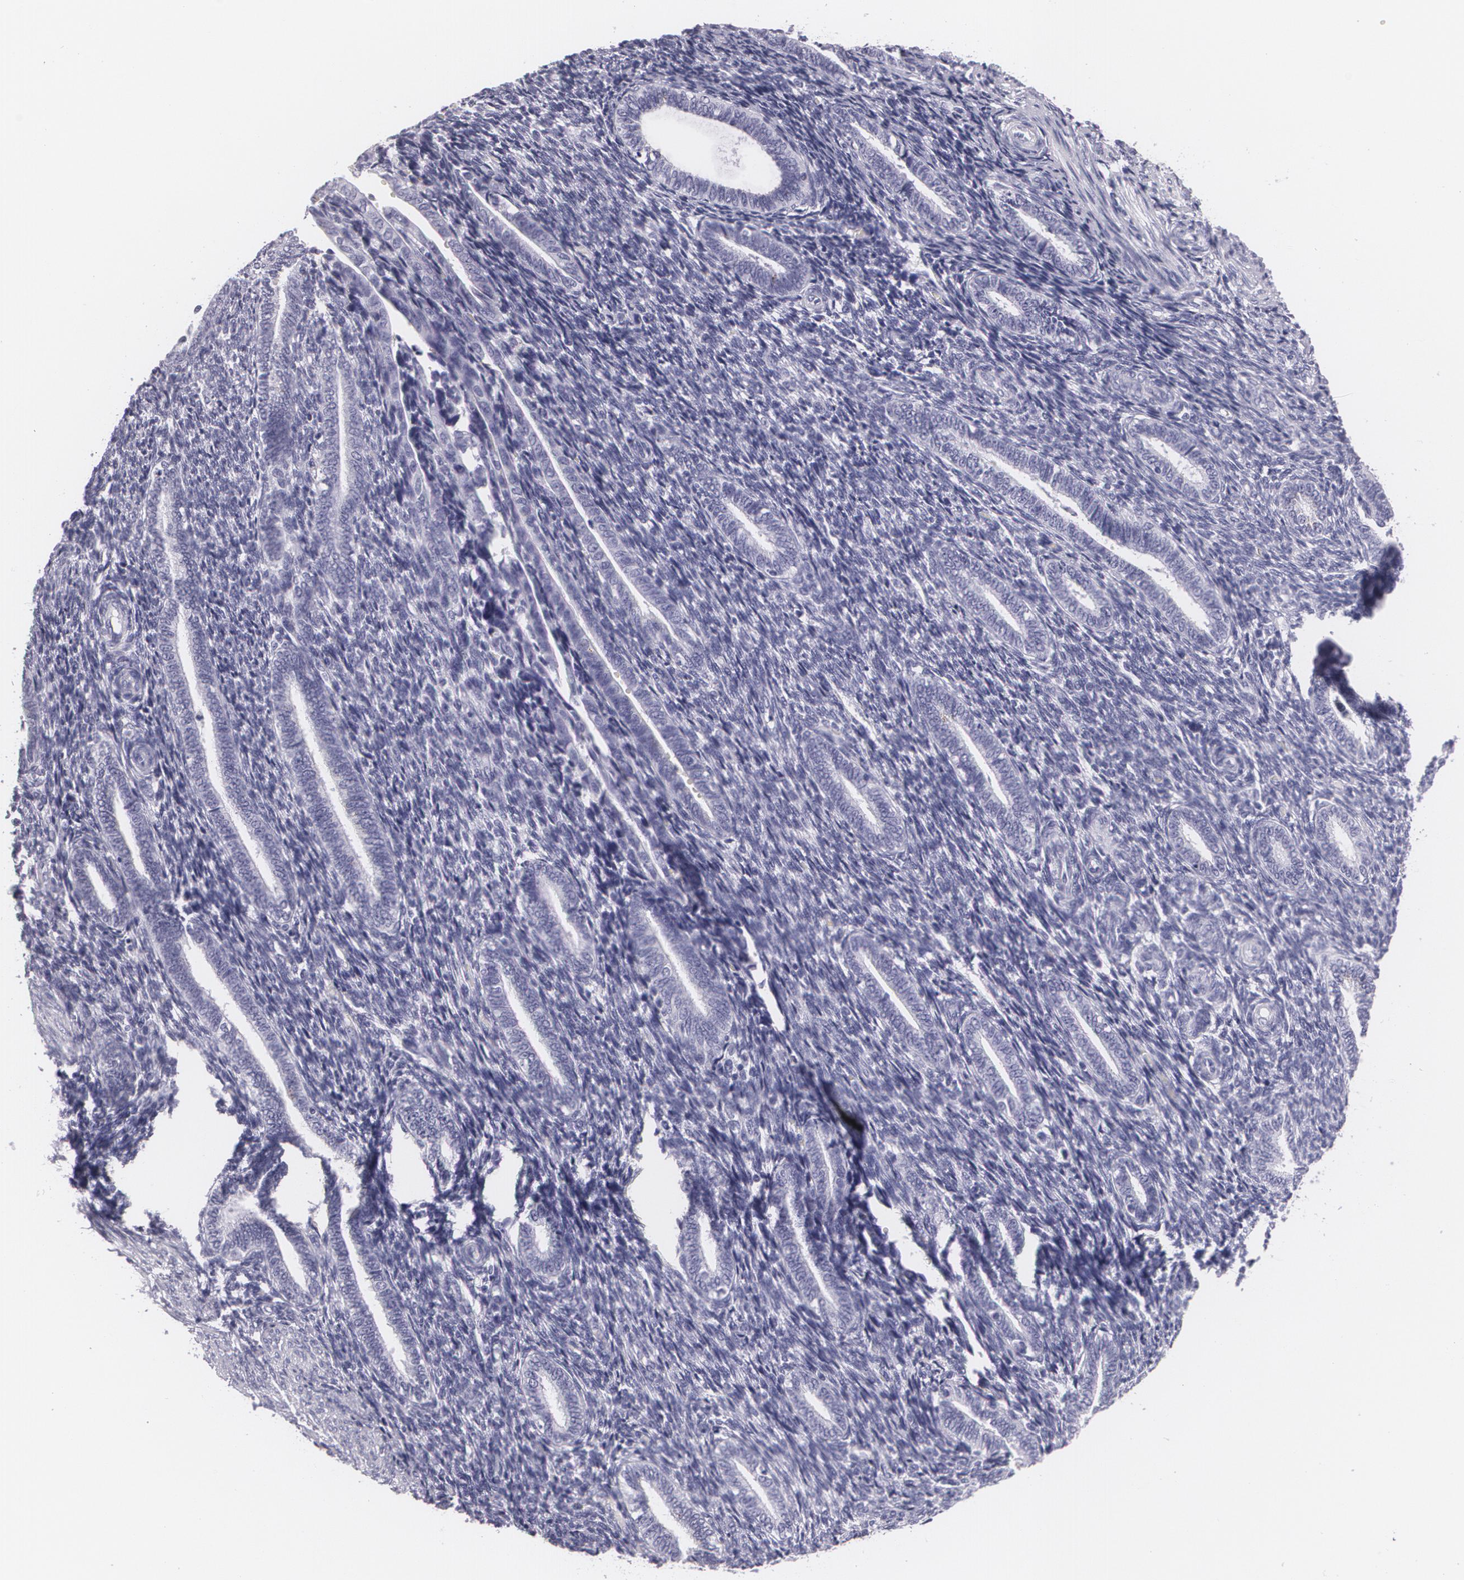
{"staining": {"intensity": "negative", "quantity": "none", "location": "none"}, "tissue": "endometrium", "cell_type": "Cells in endometrial stroma", "image_type": "normal", "snomed": [{"axis": "morphology", "description": "Normal tissue, NOS"}, {"axis": "topography", "description": "Endometrium"}], "caption": "Cells in endometrial stroma show no significant expression in normal endometrium.", "gene": "DLG4", "patient": {"sex": "female", "age": 27}}